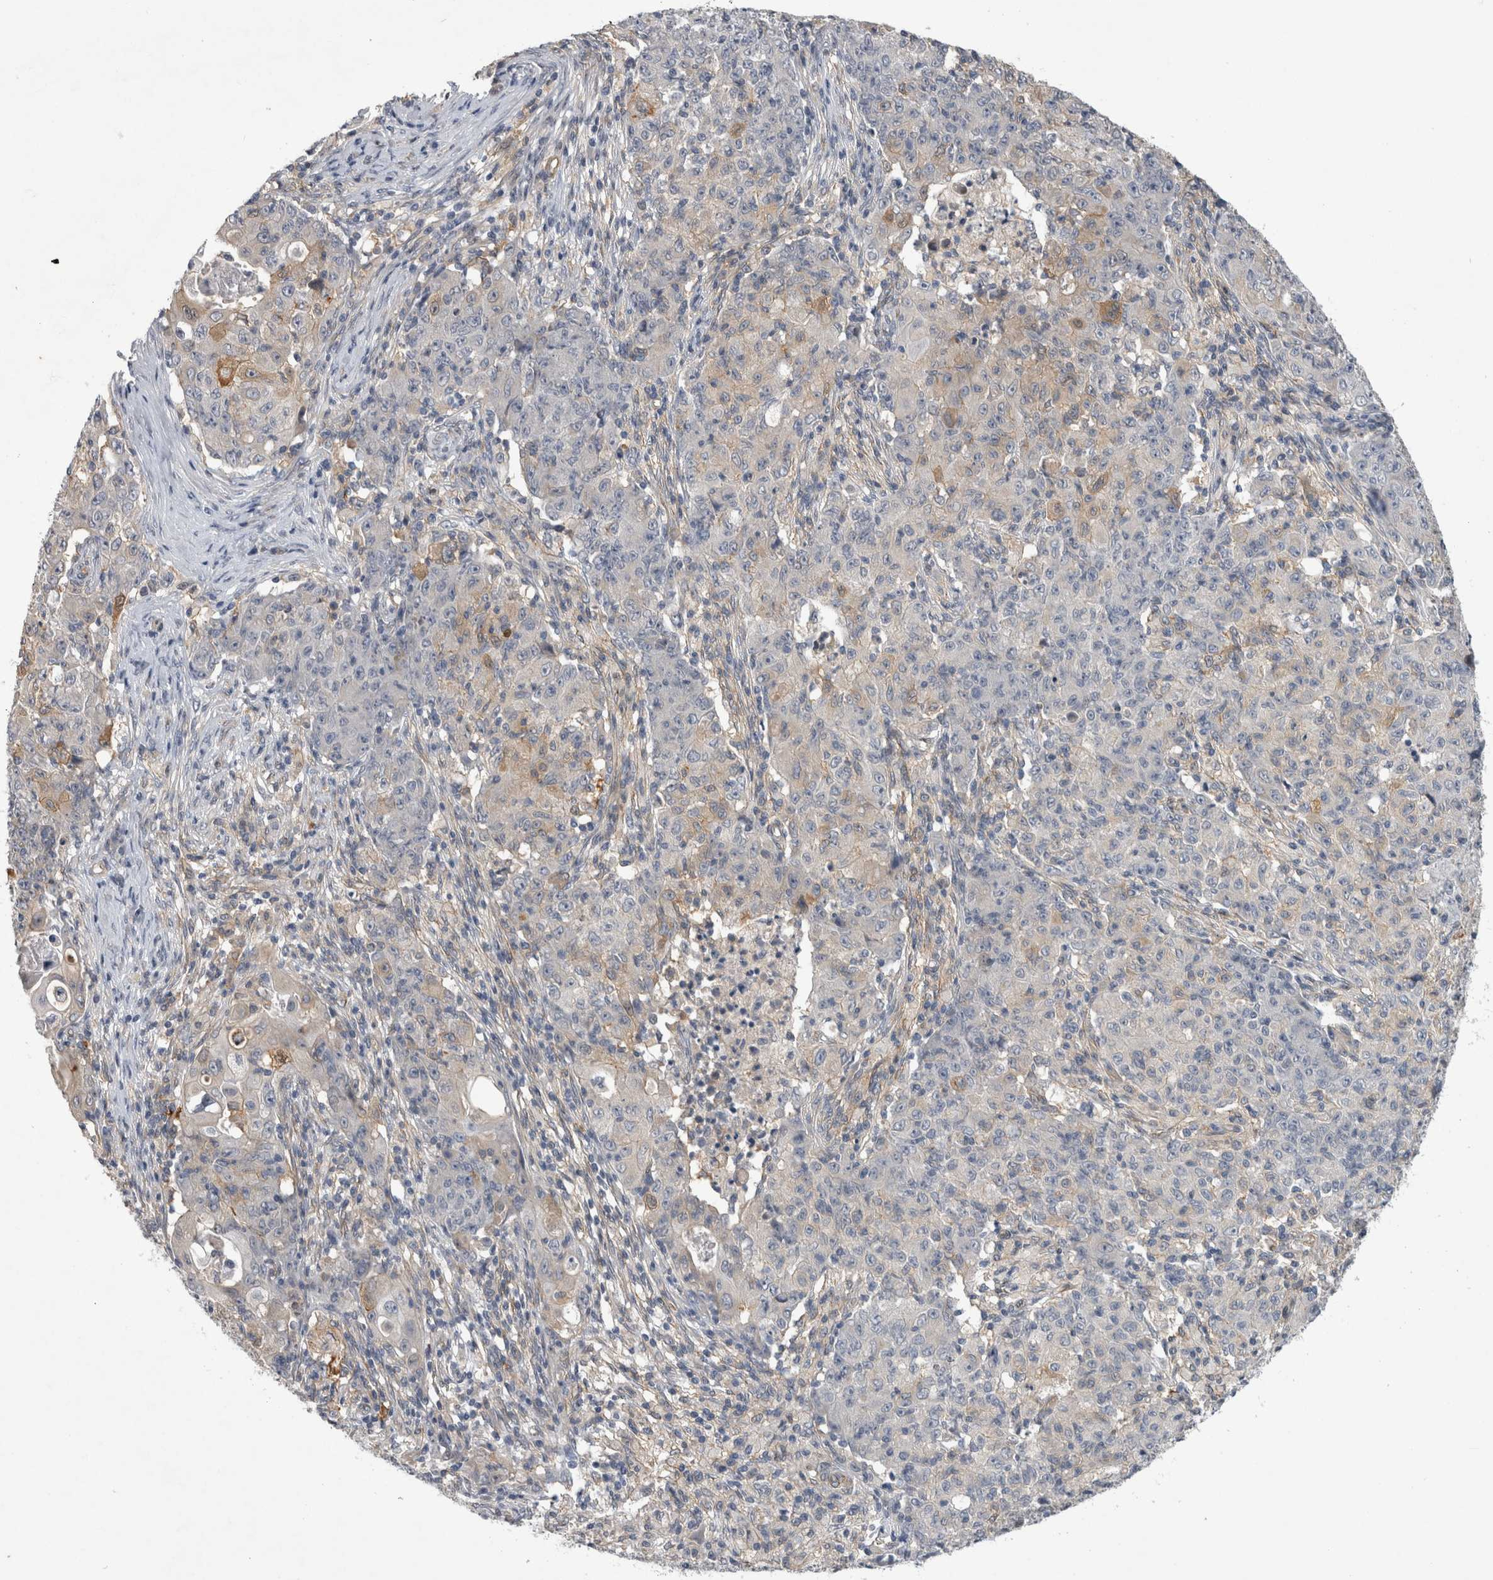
{"staining": {"intensity": "negative", "quantity": "none", "location": "none"}, "tissue": "ovarian cancer", "cell_type": "Tumor cells", "image_type": "cancer", "snomed": [{"axis": "morphology", "description": "Carcinoma, endometroid"}, {"axis": "topography", "description": "Ovary"}], "caption": "There is no significant positivity in tumor cells of ovarian endometroid carcinoma.", "gene": "ANKFY1", "patient": {"sex": "female", "age": 42}}